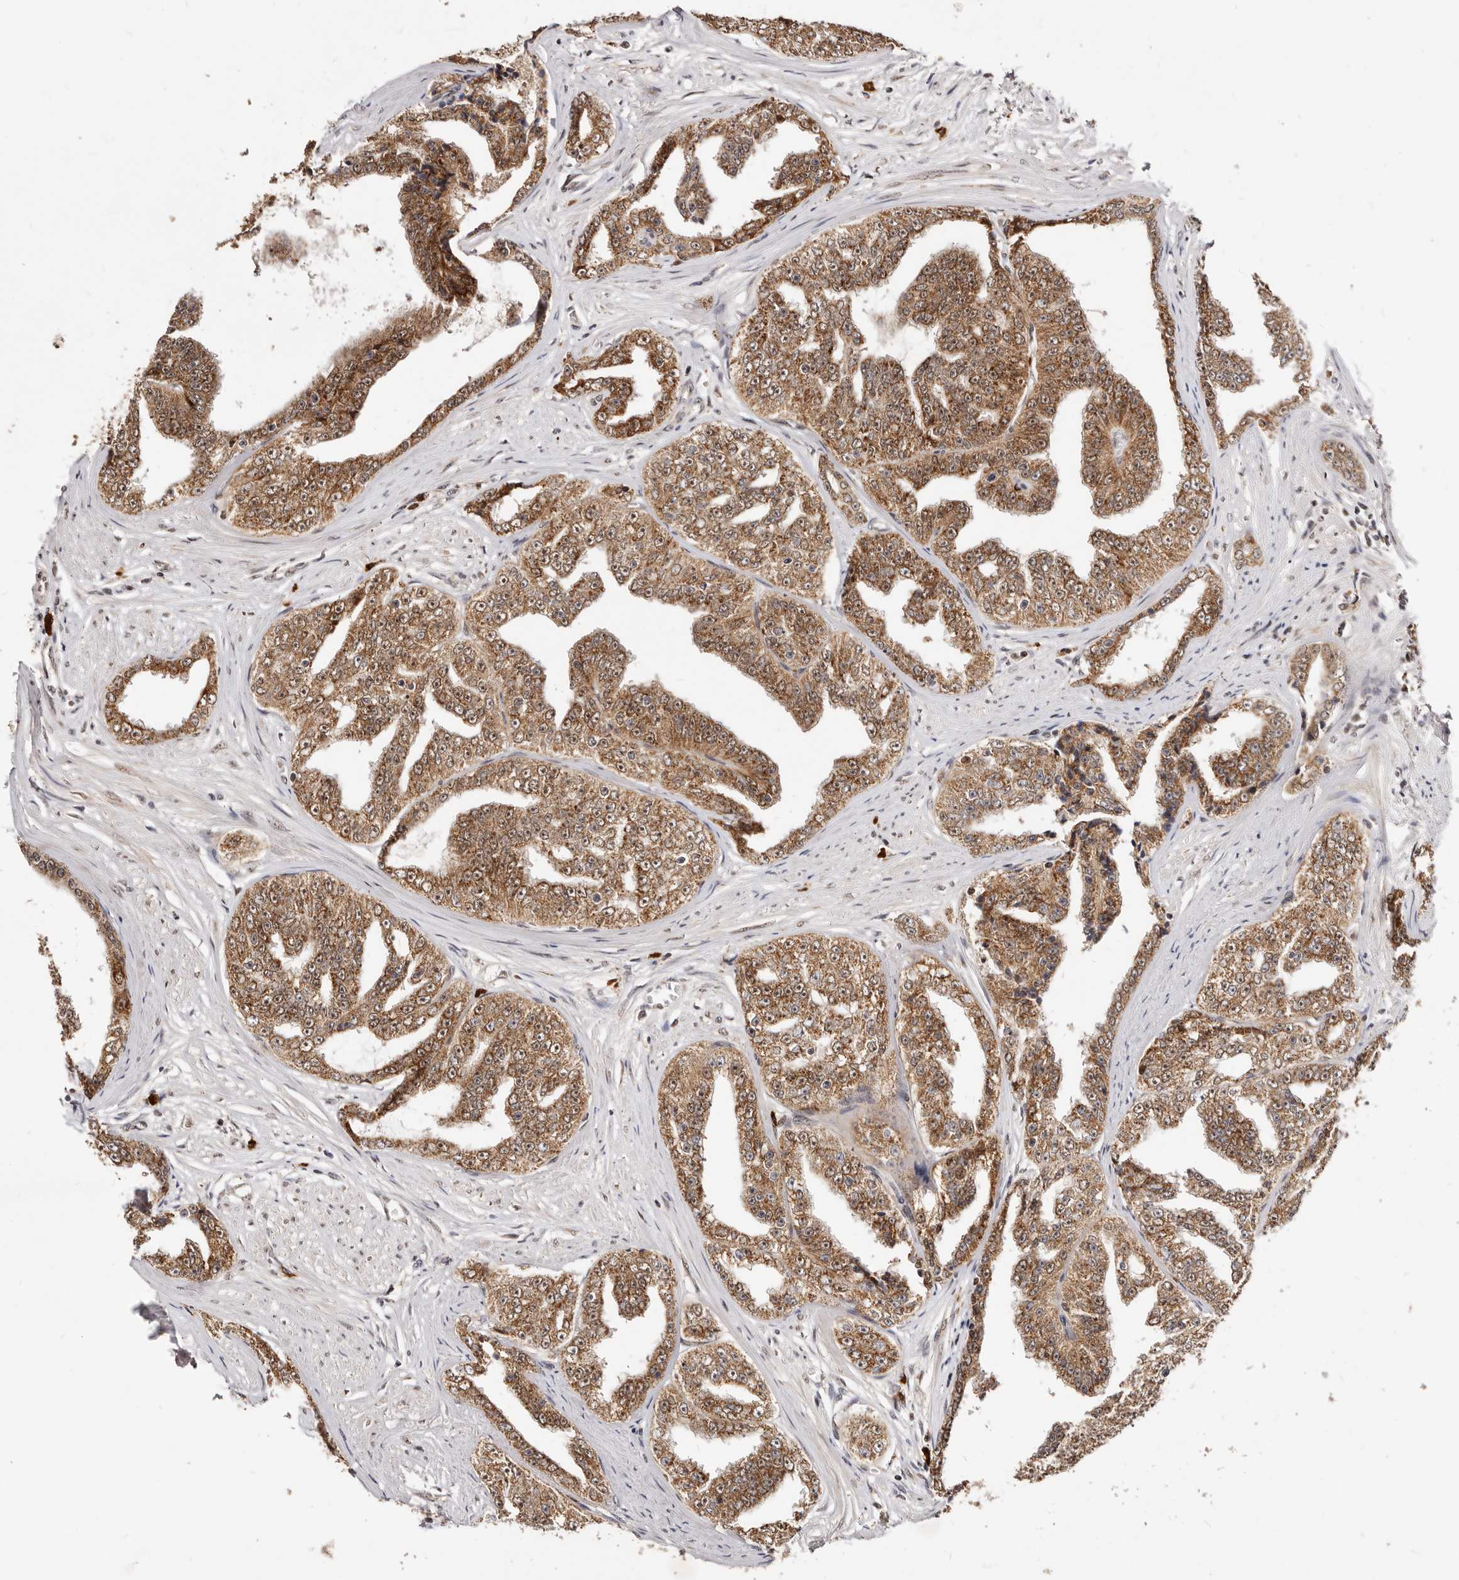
{"staining": {"intensity": "strong", "quantity": ">75%", "location": "cytoplasmic/membranous,nuclear"}, "tissue": "prostate cancer", "cell_type": "Tumor cells", "image_type": "cancer", "snomed": [{"axis": "morphology", "description": "Adenocarcinoma, High grade"}, {"axis": "topography", "description": "Prostate"}], "caption": "This is a photomicrograph of IHC staining of prostate cancer (high-grade adenocarcinoma), which shows strong expression in the cytoplasmic/membranous and nuclear of tumor cells.", "gene": "SEC14L1", "patient": {"sex": "male", "age": 71}}